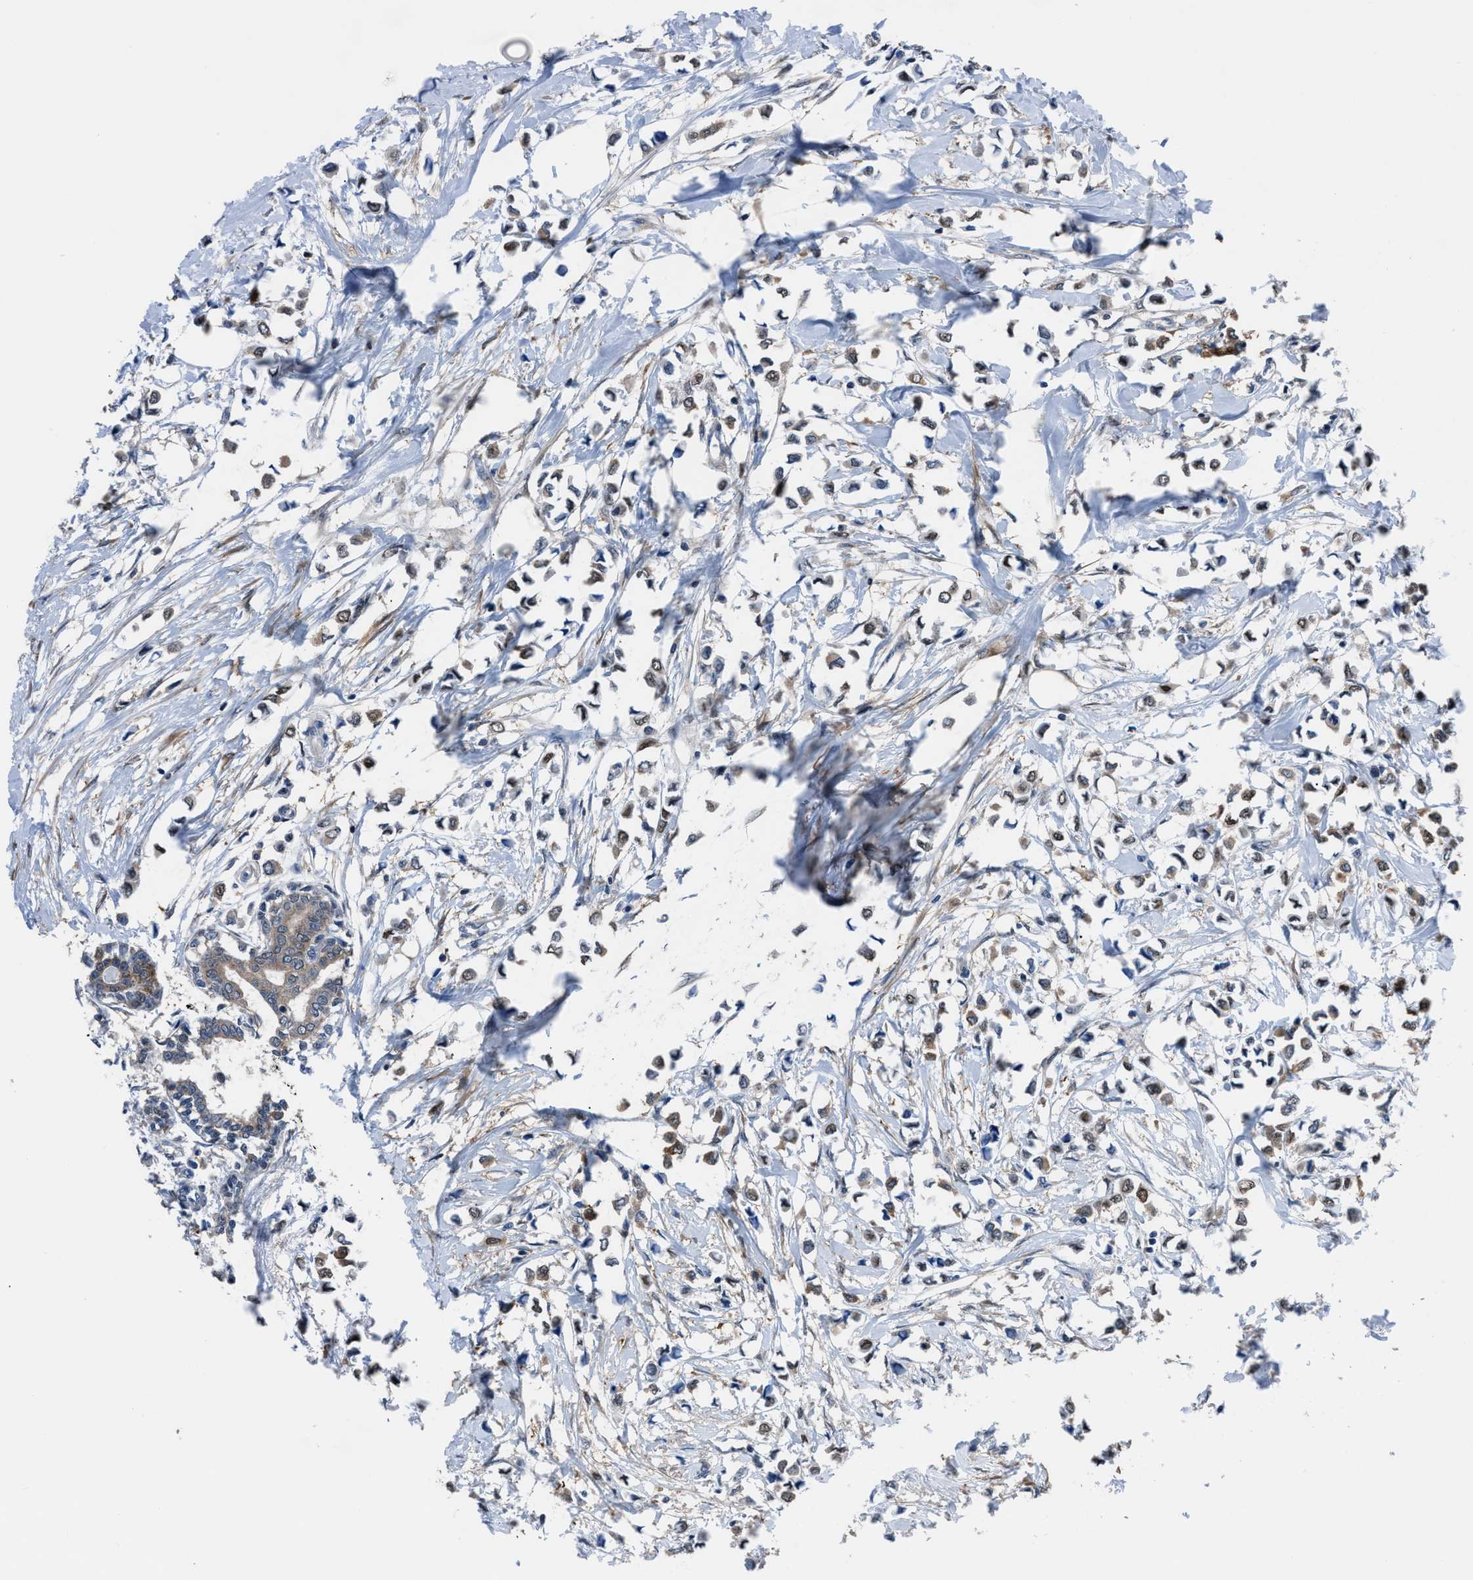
{"staining": {"intensity": "strong", "quantity": ">75%", "location": "cytoplasmic/membranous"}, "tissue": "breast cancer", "cell_type": "Tumor cells", "image_type": "cancer", "snomed": [{"axis": "morphology", "description": "Lobular carcinoma"}, {"axis": "topography", "description": "Breast"}], "caption": "IHC micrograph of neoplastic tissue: lobular carcinoma (breast) stained using IHC displays high levels of strong protein expression localized specifically in the cytoplasmic/membranous of tumor cells, appearing as a cytoplasmic/membranous brown color.", "gene": "TMEM45B", "patient": {"sex": "female", "age": 51}}